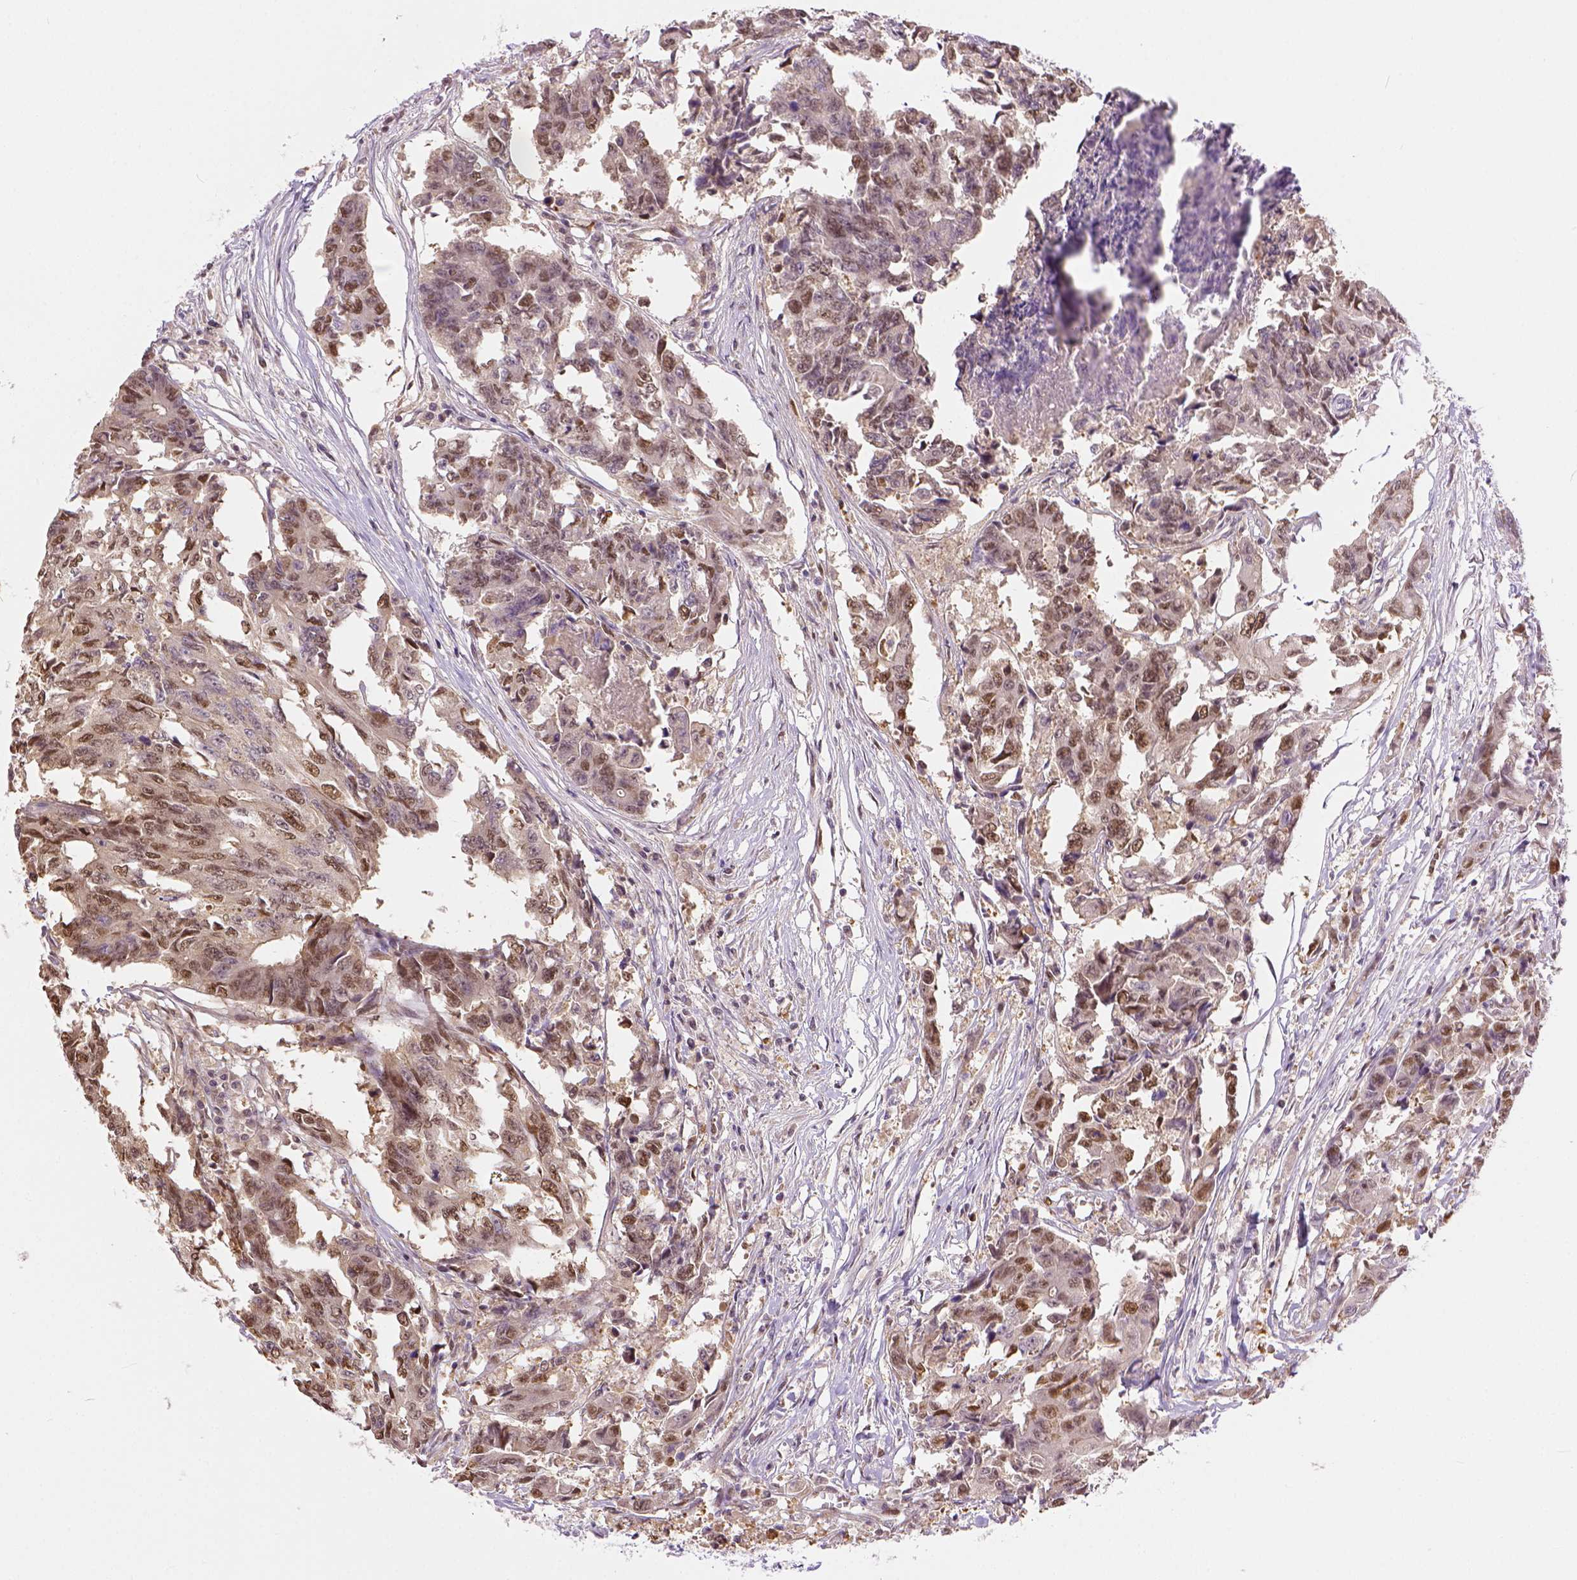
{"staining": {"intensity": "moderate", "quantity": "25%-75%", "location": "nuclear"}, "tissue": "colorectal cancer", "cell_type": "Tumor cells", "image_type": "cancer", "snomed": [{"axis": "morphology", "description": "Adenocarcinoma, NOS"}, {"axis": "topography", "description": "Rectum"}], "caption": "An image showing moderate nuclear staining in about 25%-75% of tumor cells in colorectal adenocarcinoma, as visualized by brown immunohistochemical staining.", "gene": "ERCC1", "patient": {"sex": "male", "age": 54}}